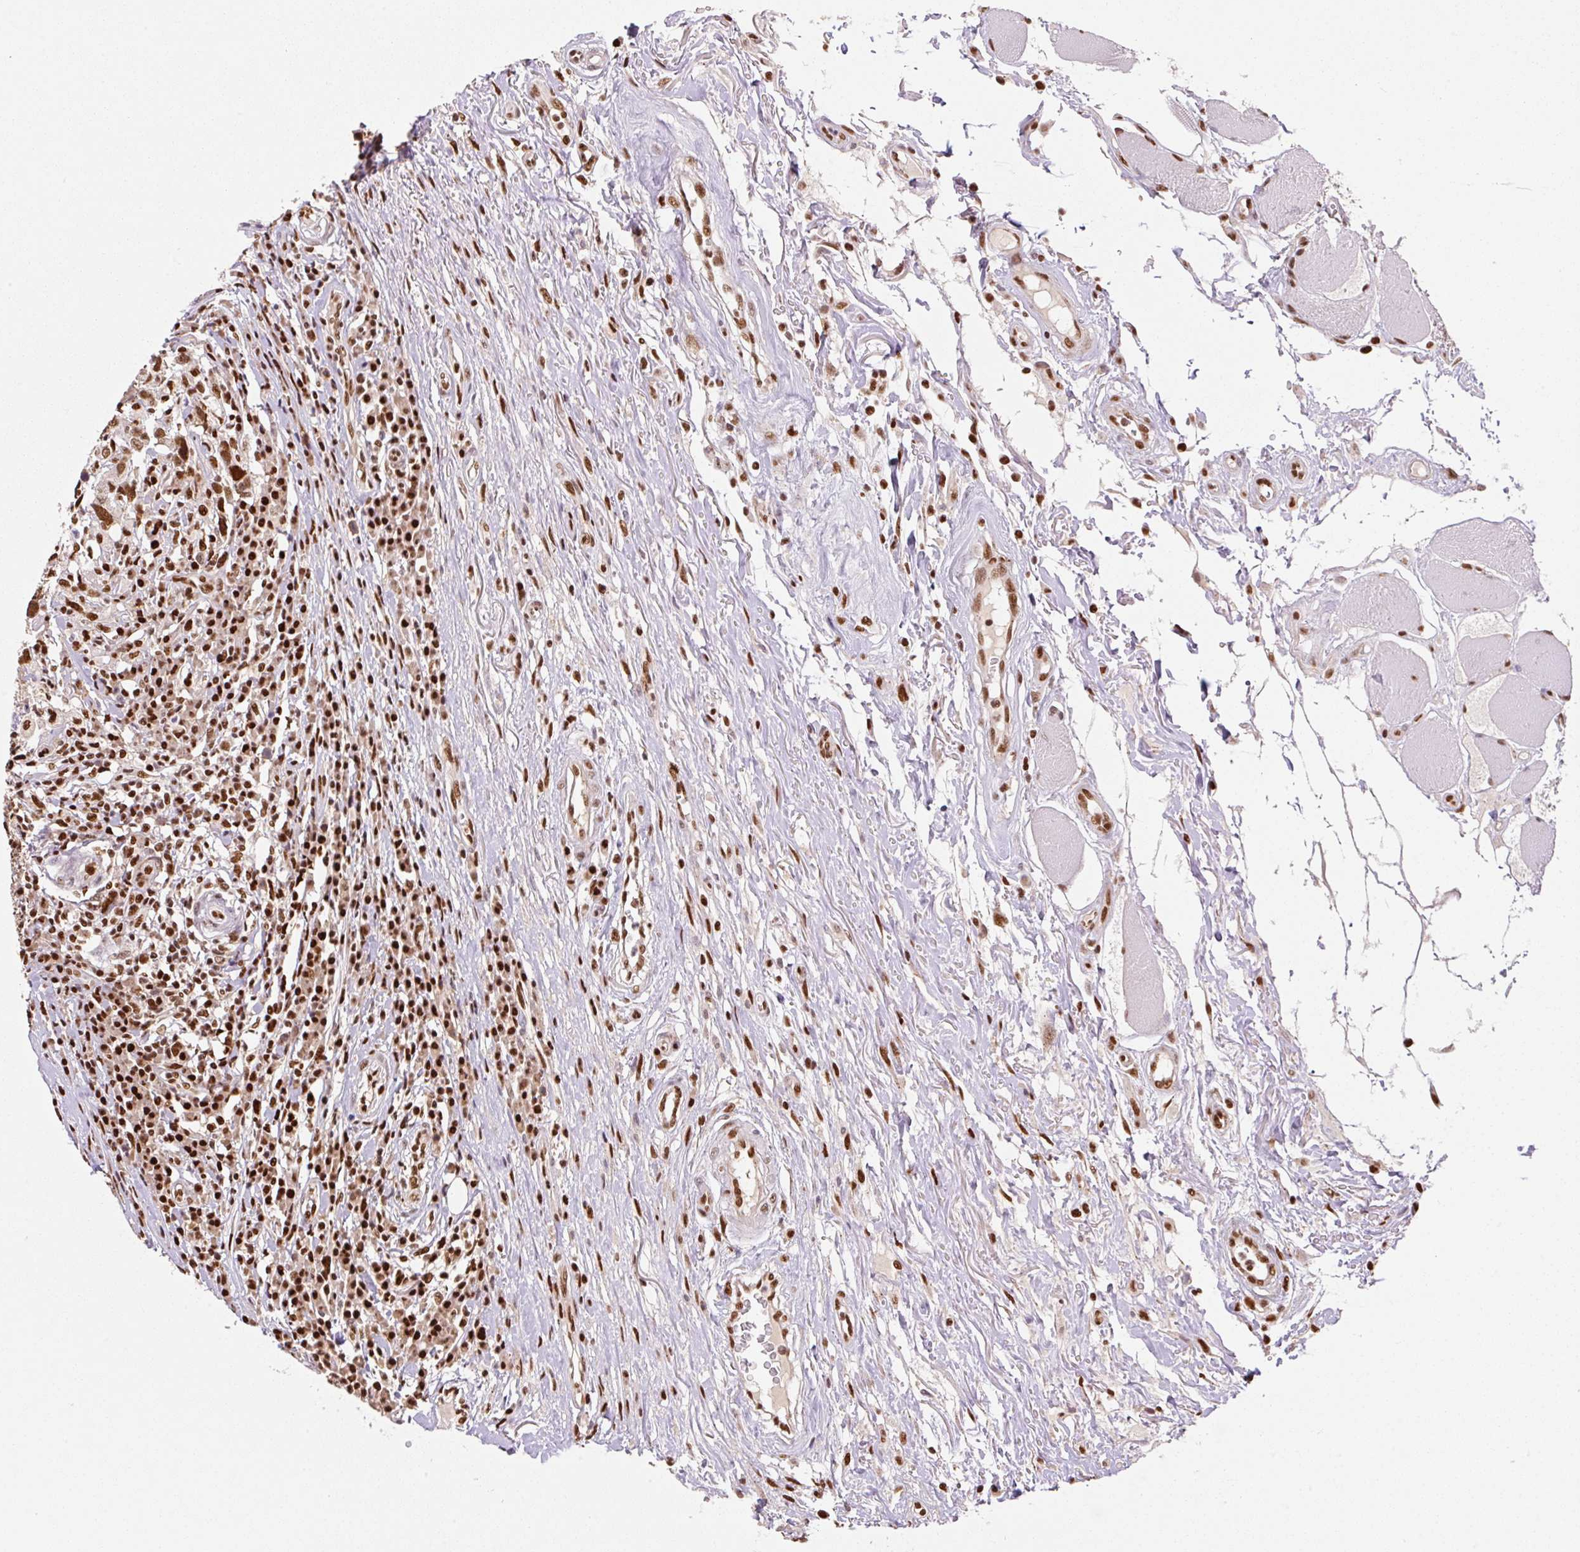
{"staining": {"intensity": "strong", "quantity": ">75%", "location": "nuclear"}, "tissue": "head and neck cancer", "cell_type": "Tumor cells", "image_type": "cancer", "snomed": [{"axis": "morphology", "description": "Normal tissue, NOS"}, {"axis": "morphology", "description": "Squamous cell carcinoma, NOS"}, {"axis": "topography", "description": "Skeletal muscle"}, {"axis": "topography", "description": "Vascular tissue"}, {"axis": "topography", "description": "Peripheral nerve tissue"}, {"axis": "topography", "description": "Head-Neck"}], "caption": "Immunohistochemistry of squamous cell carcinoma (head and neck) reveals high levels of strong nuclear positivity in about >75% of tumor cells.", "gene": "GPR139", "patient": {"sex": "male", "age": 66}}